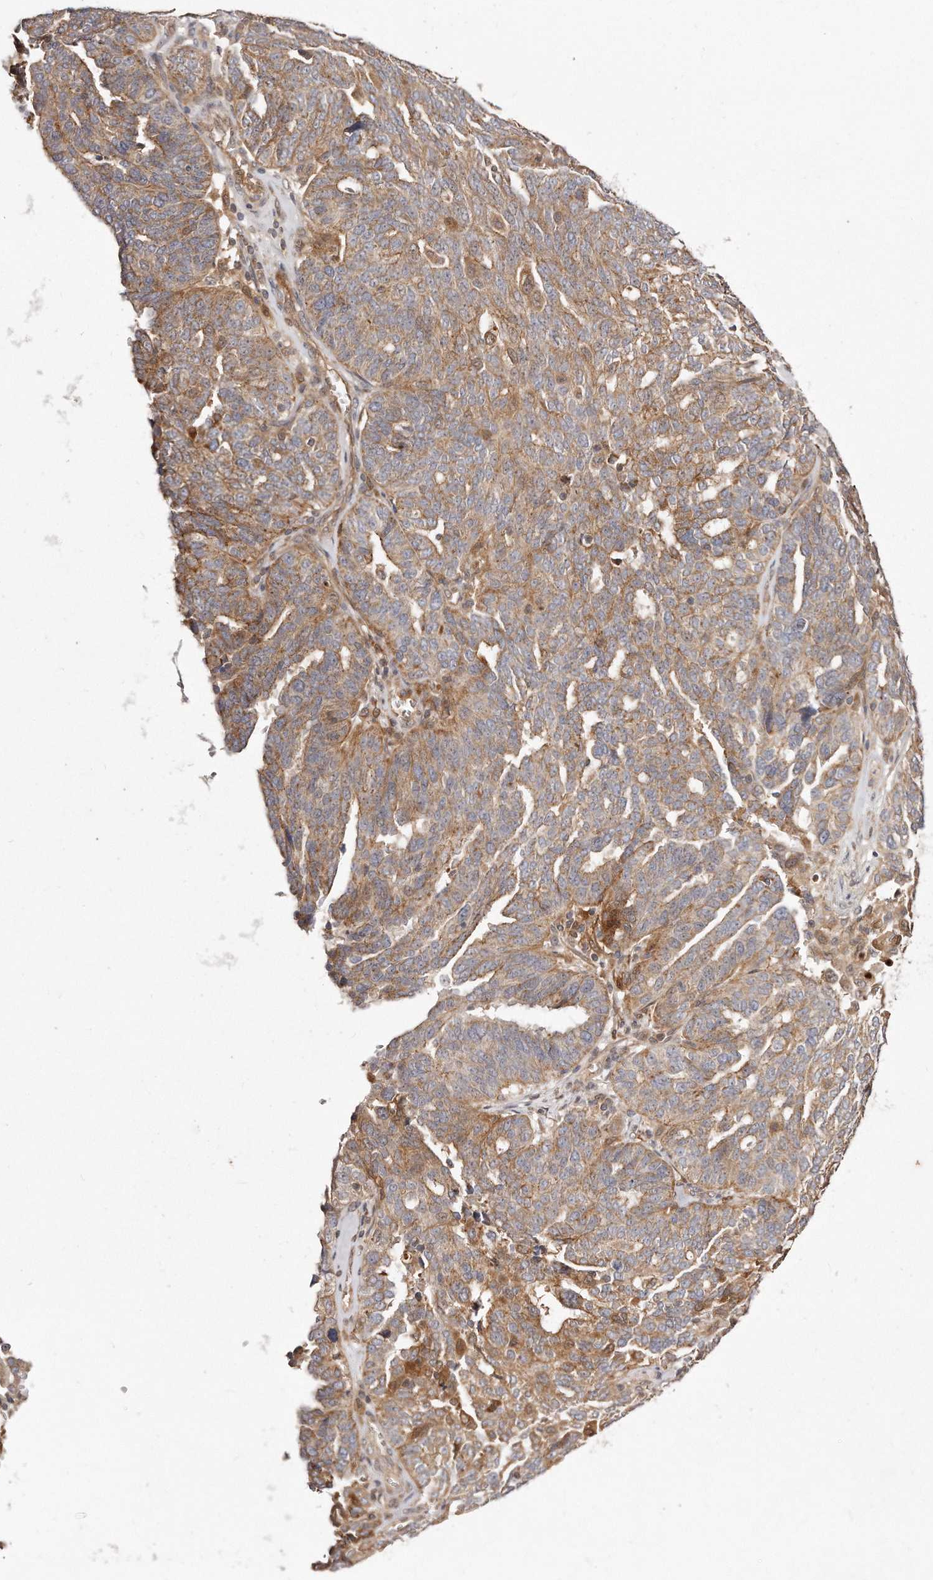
{"staining": {"intensity": "weak", "quantity": ">75%", "location": "cytoplasmic/membranous"}, "tissue": "ovarian cancer", "cell_type": "Tumor cells", "image_type": "cancer", "snomed": [{"axis": "morphology", "description": "Cystadenocarcinoma, serous, NOS"}, {"axis": "topography", "description": "Ovary"}], "caption": "Immunohistochemical staining of human ovarian cancer demonstrates low levels of weak cytoplasmic/membranous positivity in approximately >75% of tumor cells.", "gene": "GBP4", "patient": {"sex": "female", "age": 59}}